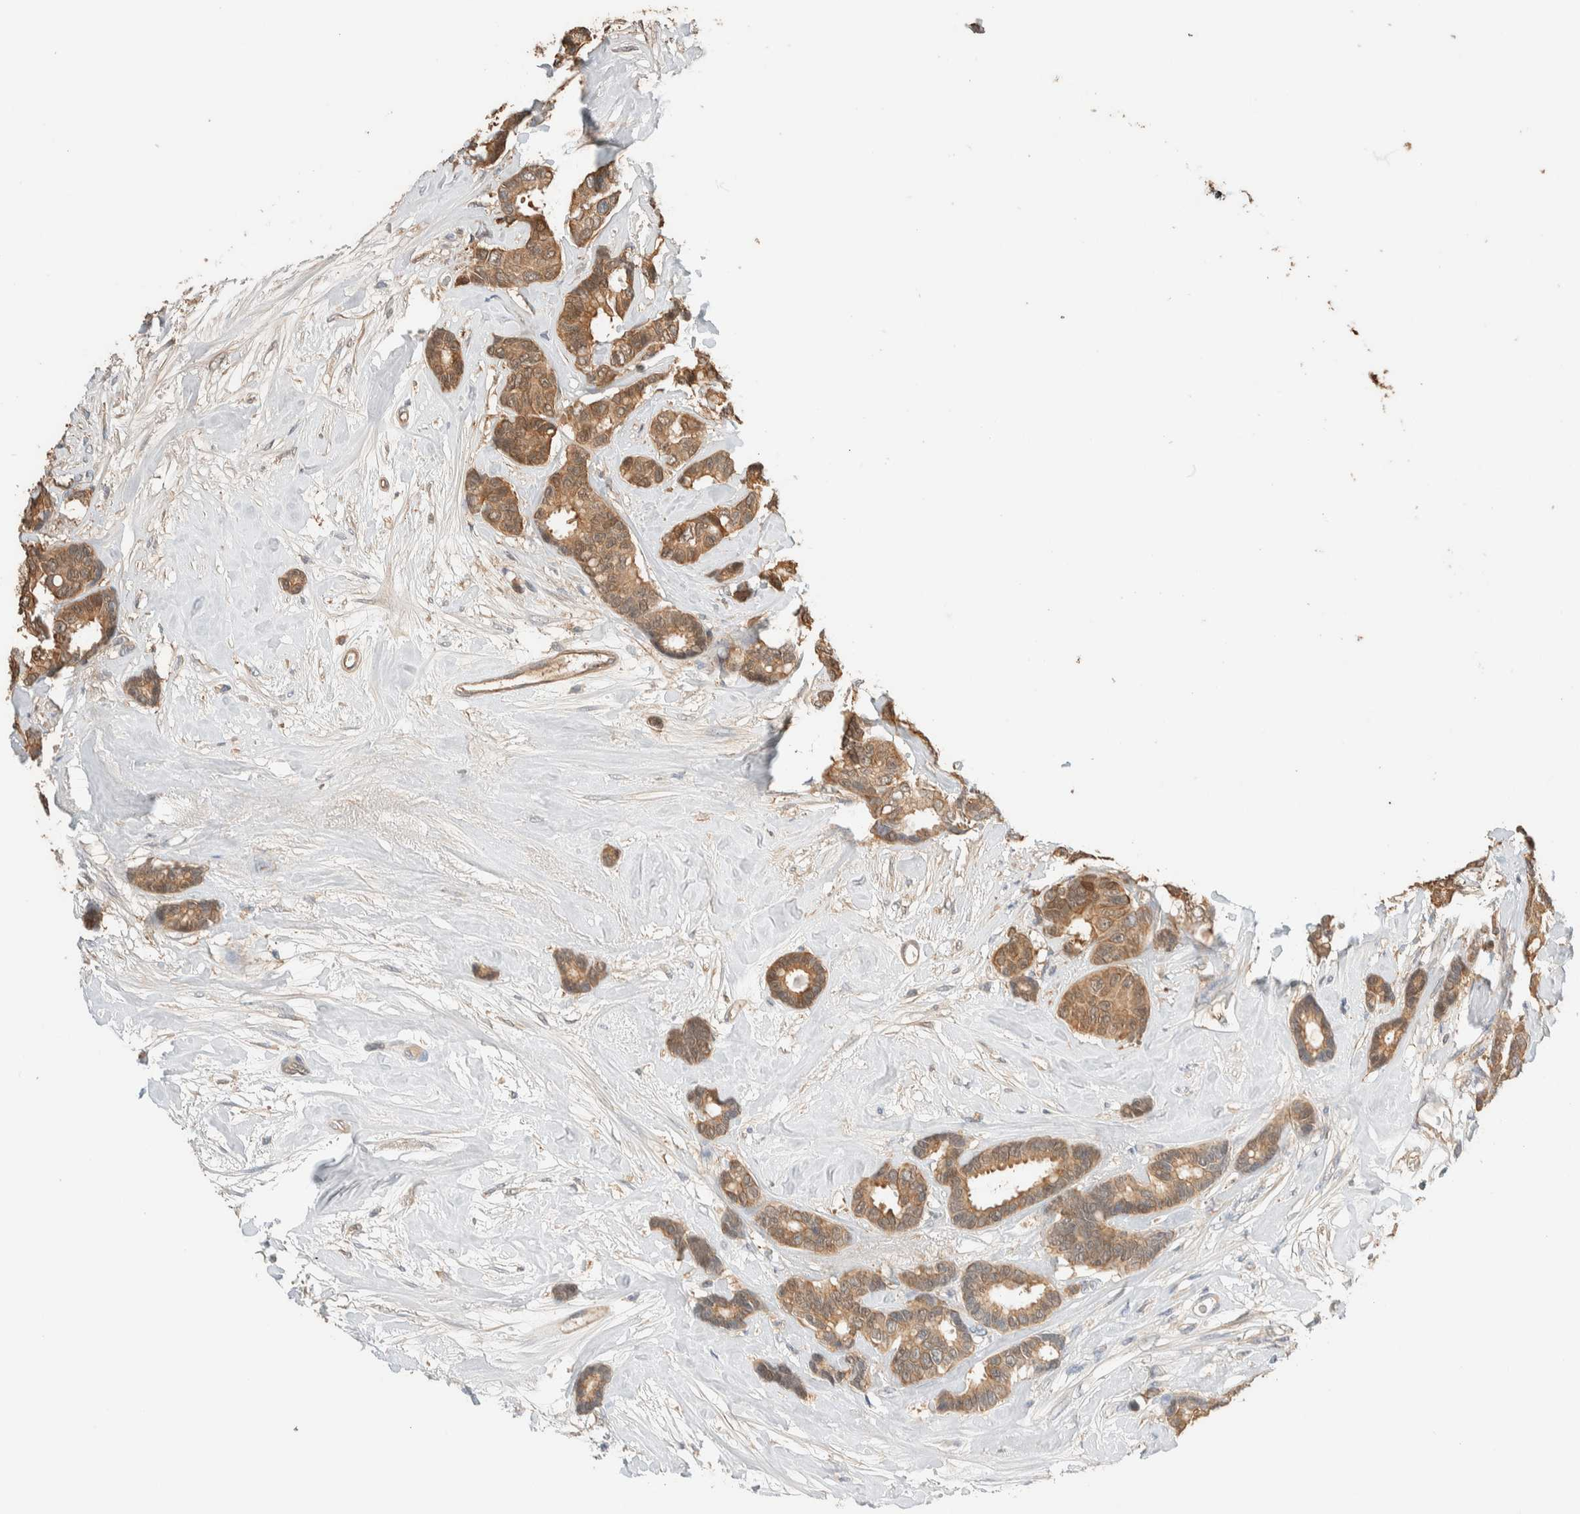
{"staining": {"intensity": "moderate", "quantity": ">75%", "location": "cytoplasmic/membranous,nuclear"}, "tissue": "breast cancer", "cell_type": "Tumor cells", "image_type": "cancer", "snomed": [{"axis": "morphology", "description": "Duct carcinoma"}, {"axis": "topography", "description": "Breast"}], "caption": "Immunohistochemical staining of breast cancer (intraductal carcinoma) reveals medium levels of moderate cytoplasmic/membranous and nuclear protein positivity in about >75% of tumor cells.", "gene": "SETD4", "patient": {"sex": "female", "age": 87}}